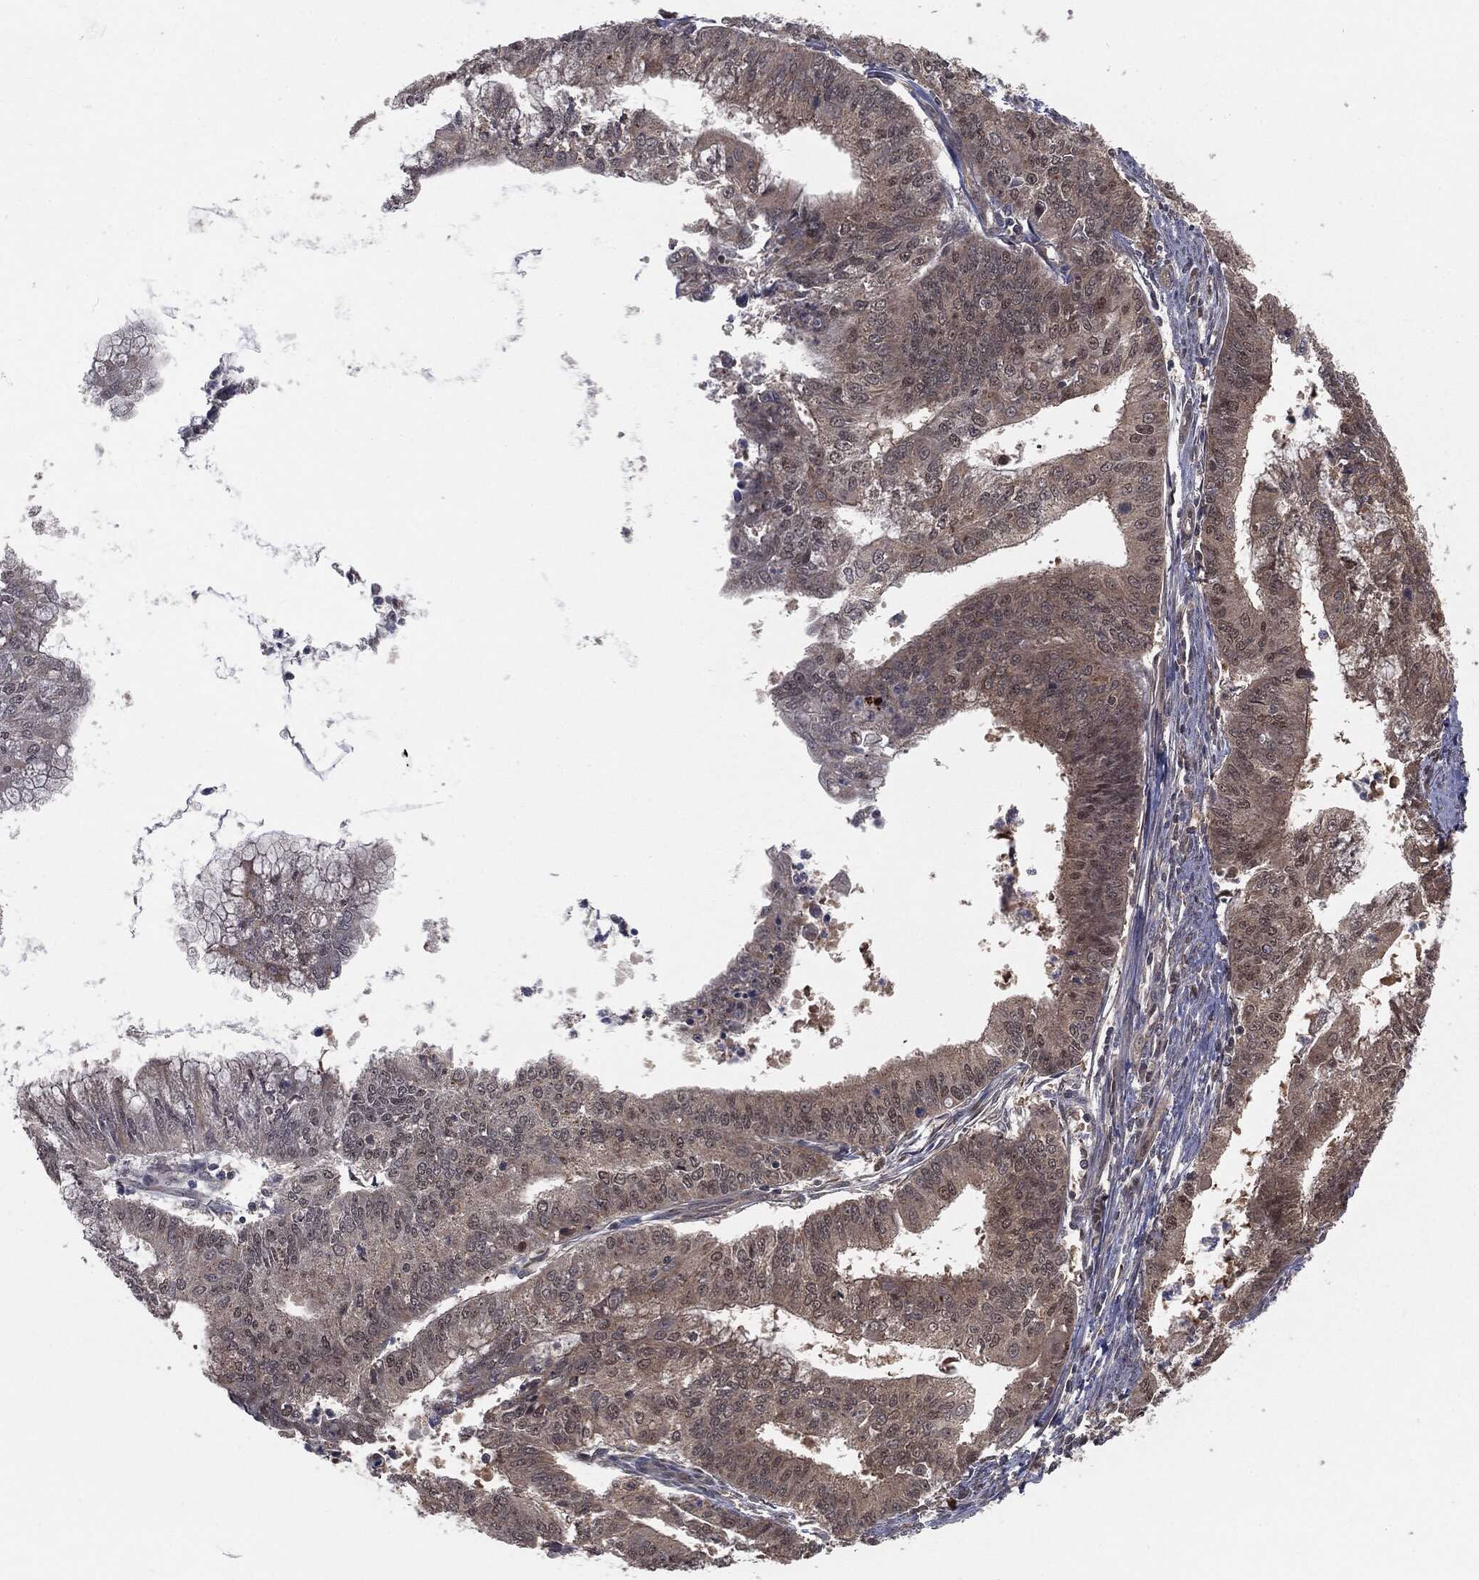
{"staining": {"intensity": "weak", "quantity": "<25%", "location": "nuclear"}, "tissue": "endometrial cancer", "cell_type": "Tumor cells", "image_type": "cancer", "snomed": [{"axis": "morphology", "description": "Adenocarcinoma, NOS"}, {"axis": "topography", "description": "Endometrium"}], "caption": "A histopathology image of human endometrial adenocarcinoma is negative for staining in tumor cells.", "gene": "FBXO7", "patient": {"sex": "female", "age": 61}}